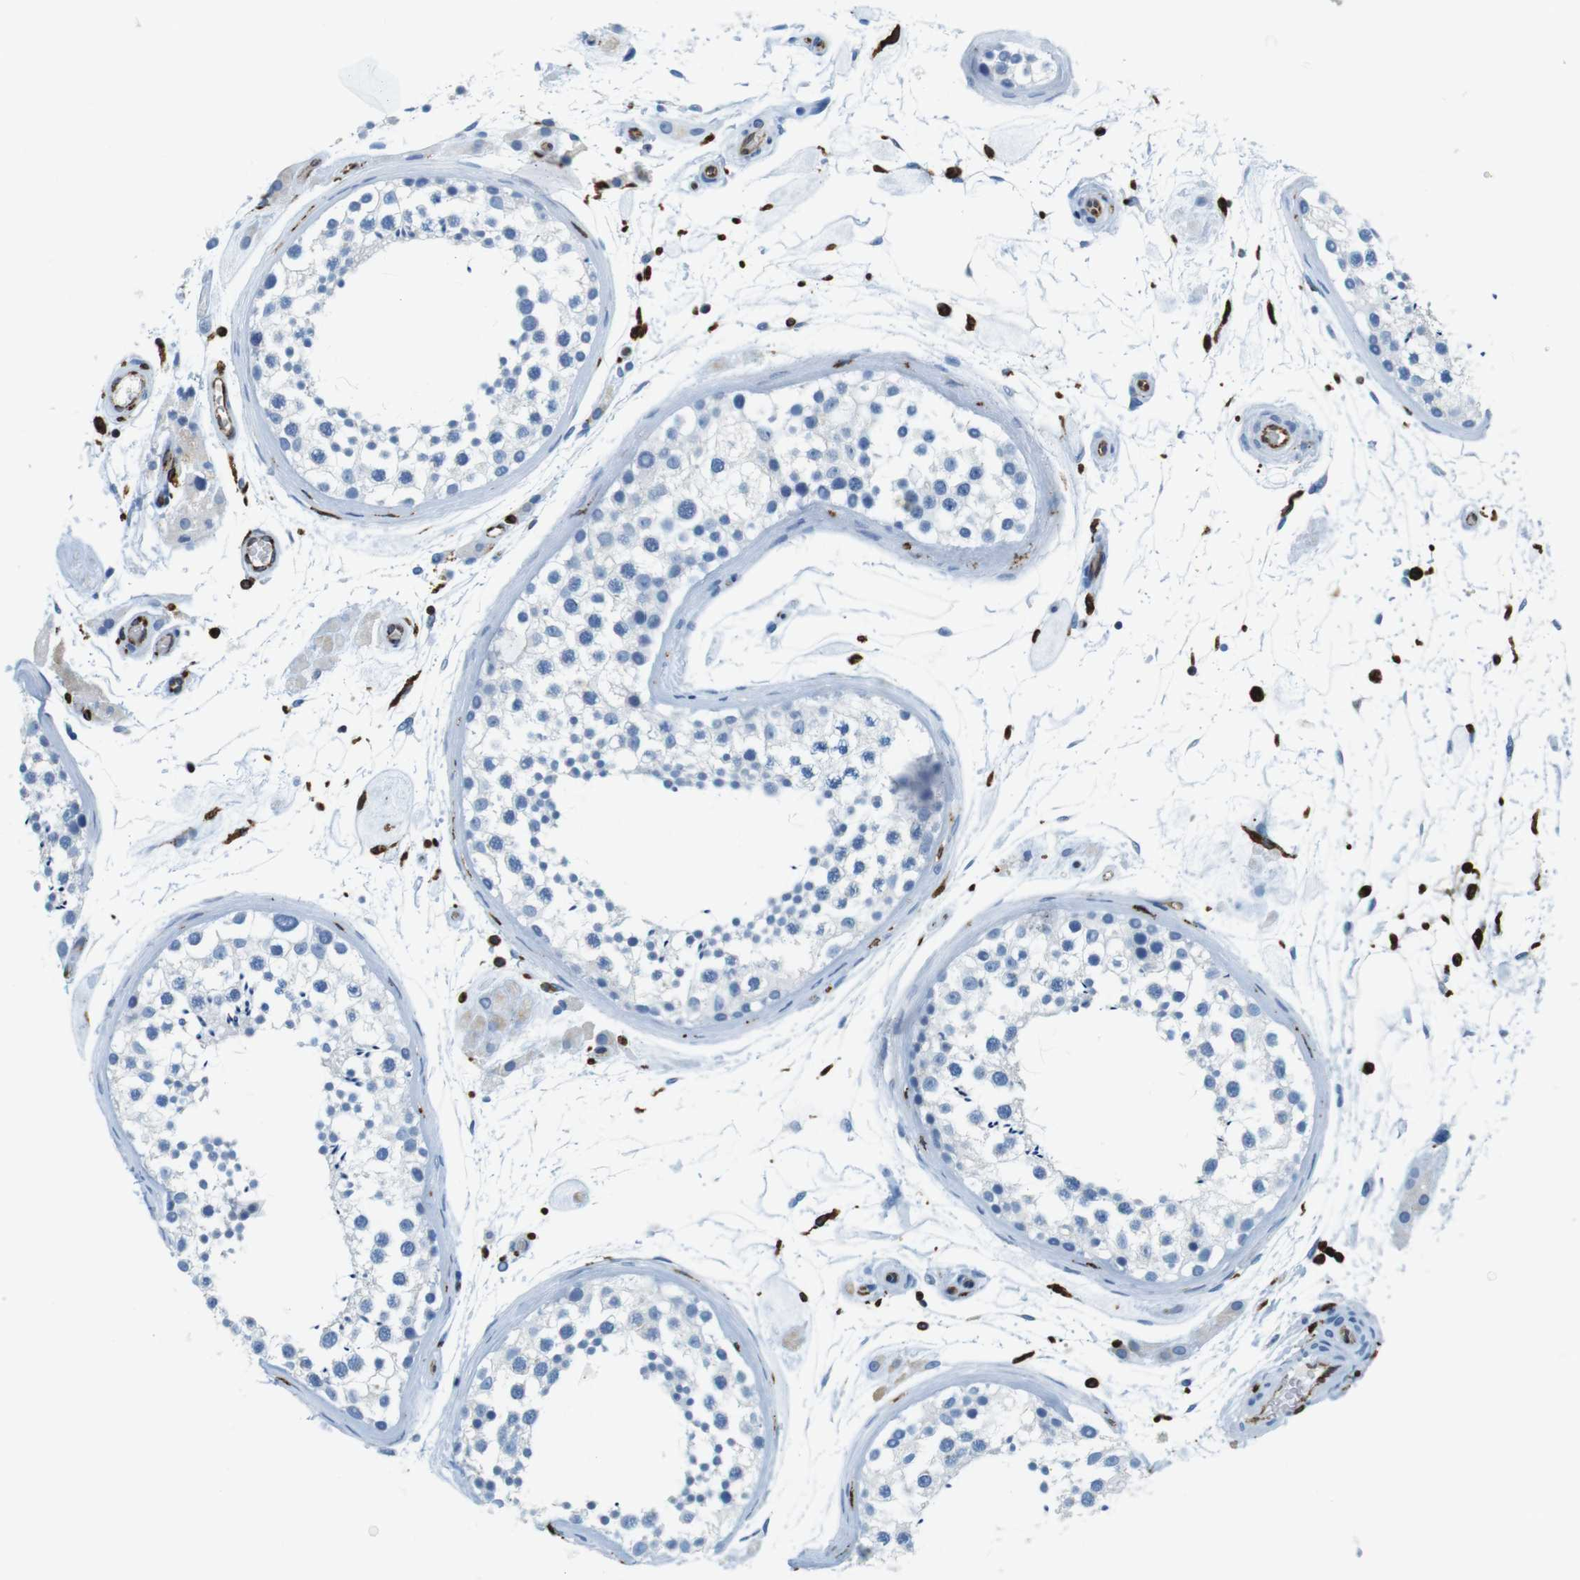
{"staining": {"intensity": "negative", "quantity": "none", "location": "none"}, "tissue": "testis", "cell_type": "Cells in seminiferous ducts", "image_type": "normal", "snomed": [{"axis": "morphology", "description": "Normal tissue, NOS"}, {"axis": "topography", "description": "Testis"}], "caption": "Immunohistochemistry (IHC) micrograph of benign testis stained for a protein (brown), which demonstrates no staining in cells in seminiferous ducts. The staining was performed using DAB (3,3'-diaminobenzidine) to visualize the protein expression in brown, while the nuclei were stained in blue with hematoxylin (Magnification: 20x).", "gene": "CIITA", "patient": {"sex": "male", "age": 46}}